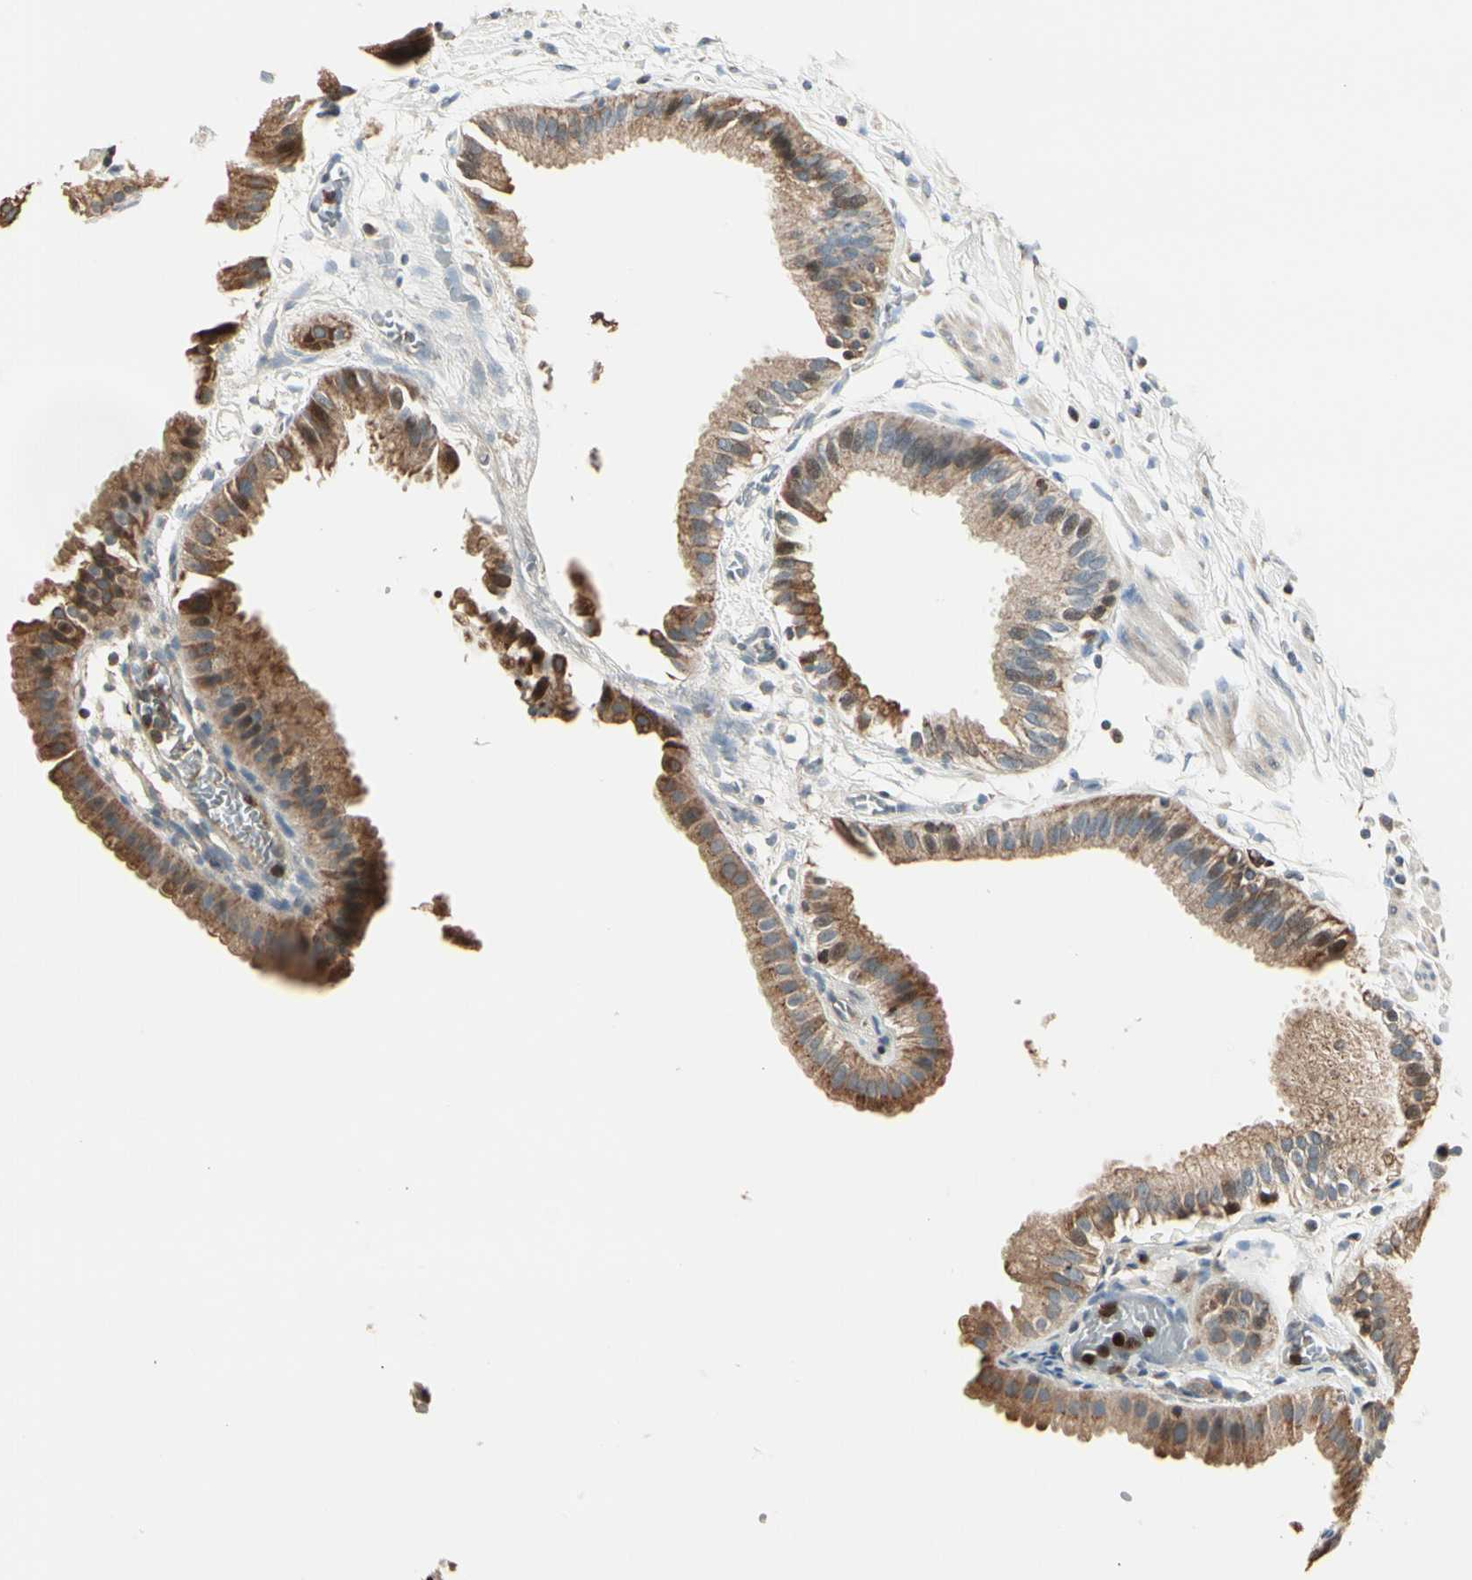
{"staining": {"intensity": "moderate", "quantity": ">75%", "location": "cytoplasmic/membranous,nuclear"}, "tissue": "gallbladder", "cell_type": "Glandular cells", "image_type": "normal", "snomed": [{"axis": "morphology", "description": "Normal tissue, NOS"}, {"axis": "topography", "description": "Gallbladder"}], "caption": "This histopathology image shows benign gallbladder stained with immunohistochemistry (IHC) to label a protein in brown. The cytoplasmic/membranous,nuclear of glandular cells show moderate positivity for the protein. Nuclei are counter-stained blue.", "gene": "IP6K2", "patient": {"sex": "female", "age": 63}}